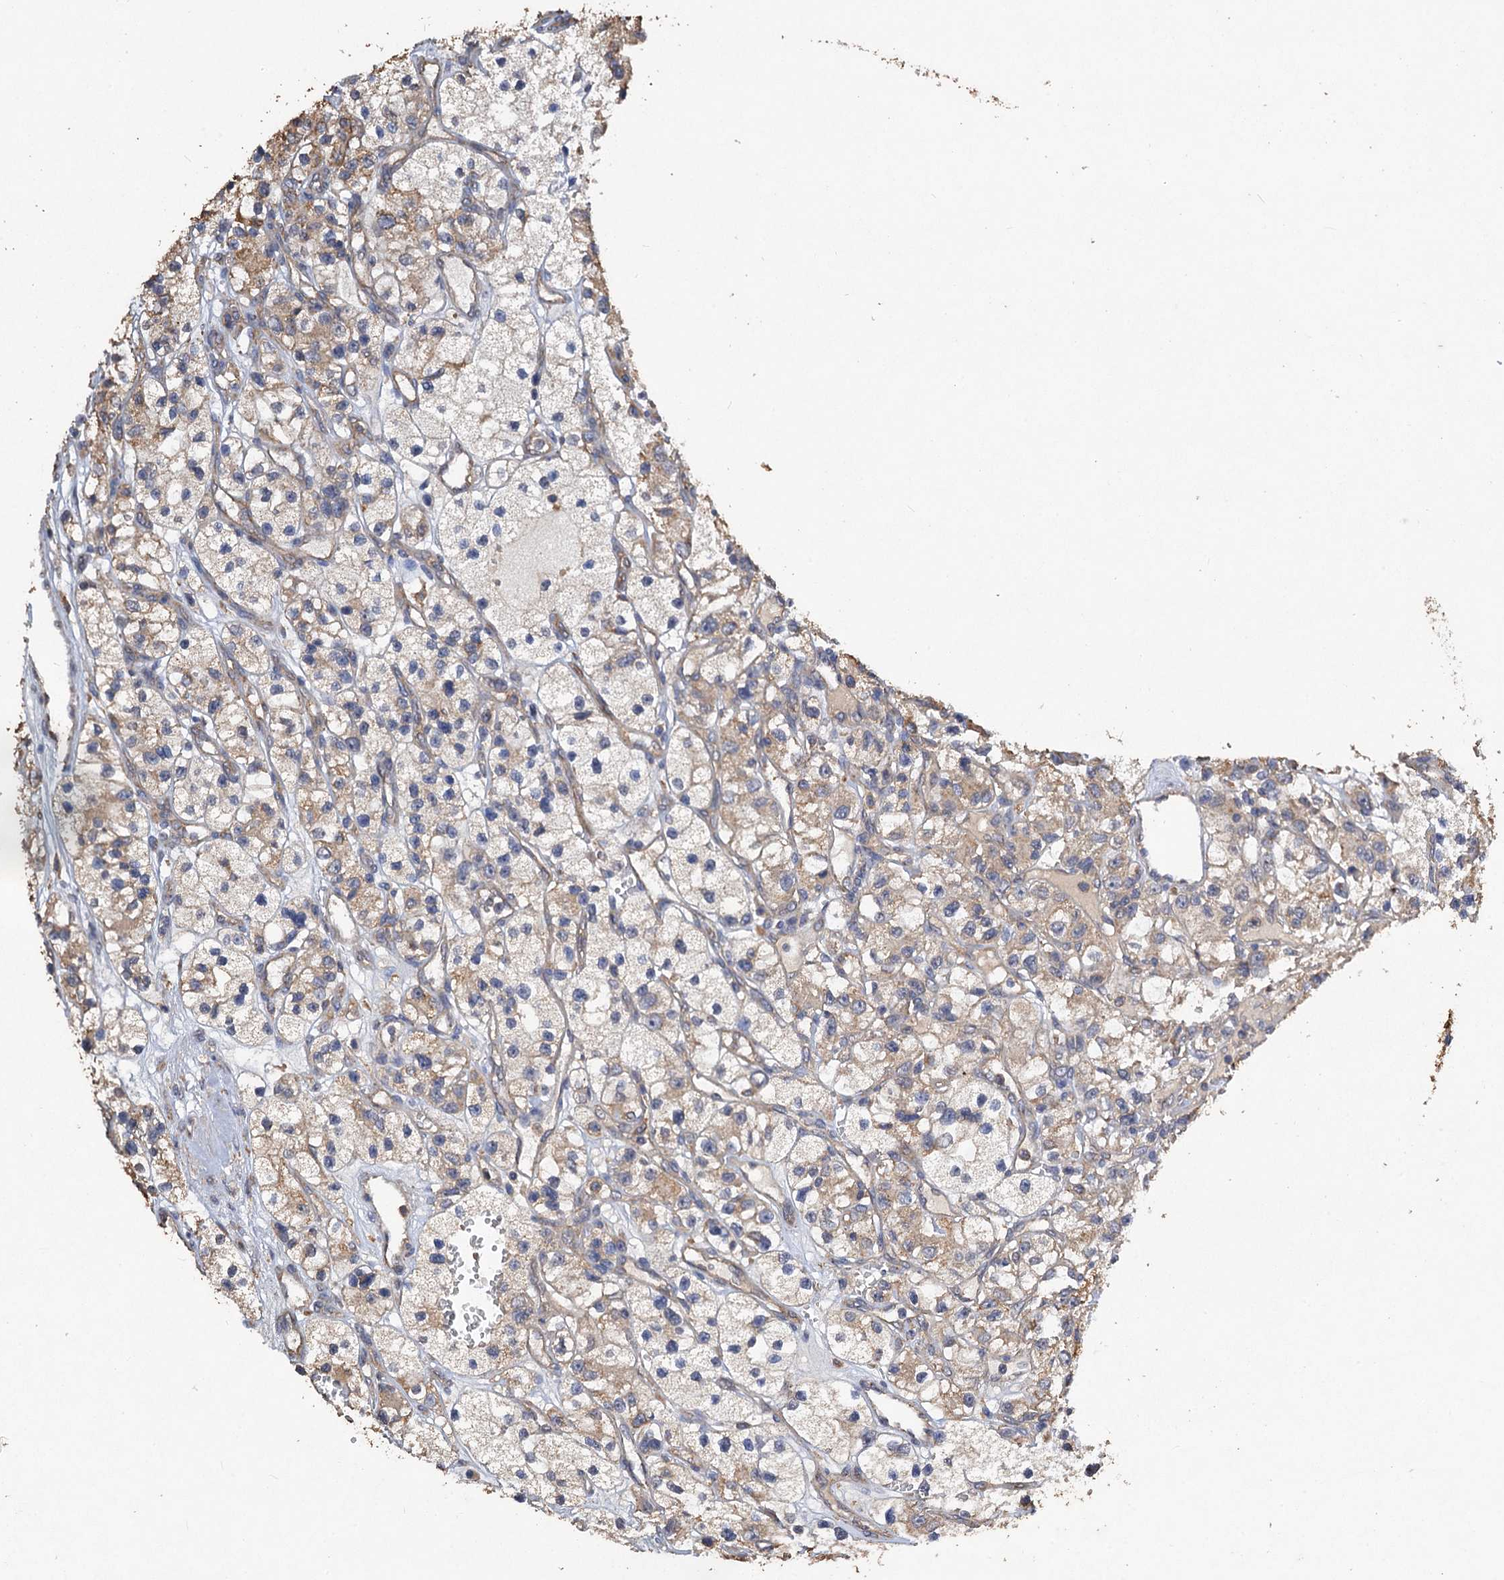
{"staining": {"intensity": "weak", "quantity": "25%-75%", "location": "cytoplasmic/membranous"}, "tissue": "renal cancer", "cell_type": "Tumor cells", "image_type": "cancer", "snomed": [{"axis": "morphology", "description": "Adenocarcinoma, NOS"}, {"axis": "topography", "description": "Kidney"}], "caption": "High-power microscopy captured an IHC image of renal cancer (adenocarcinoma), revealing weak cytoplasmic/membranous staining in approximately 25%-75% of tumor cells. The staining was performed using DAB to visualize the protein expression in brown, while the nuclei were stained in blue with hematoxylin (Magnification: 20x).", "gene": "SCUBE3", "patient": {"sex": "female", "age": 57}}